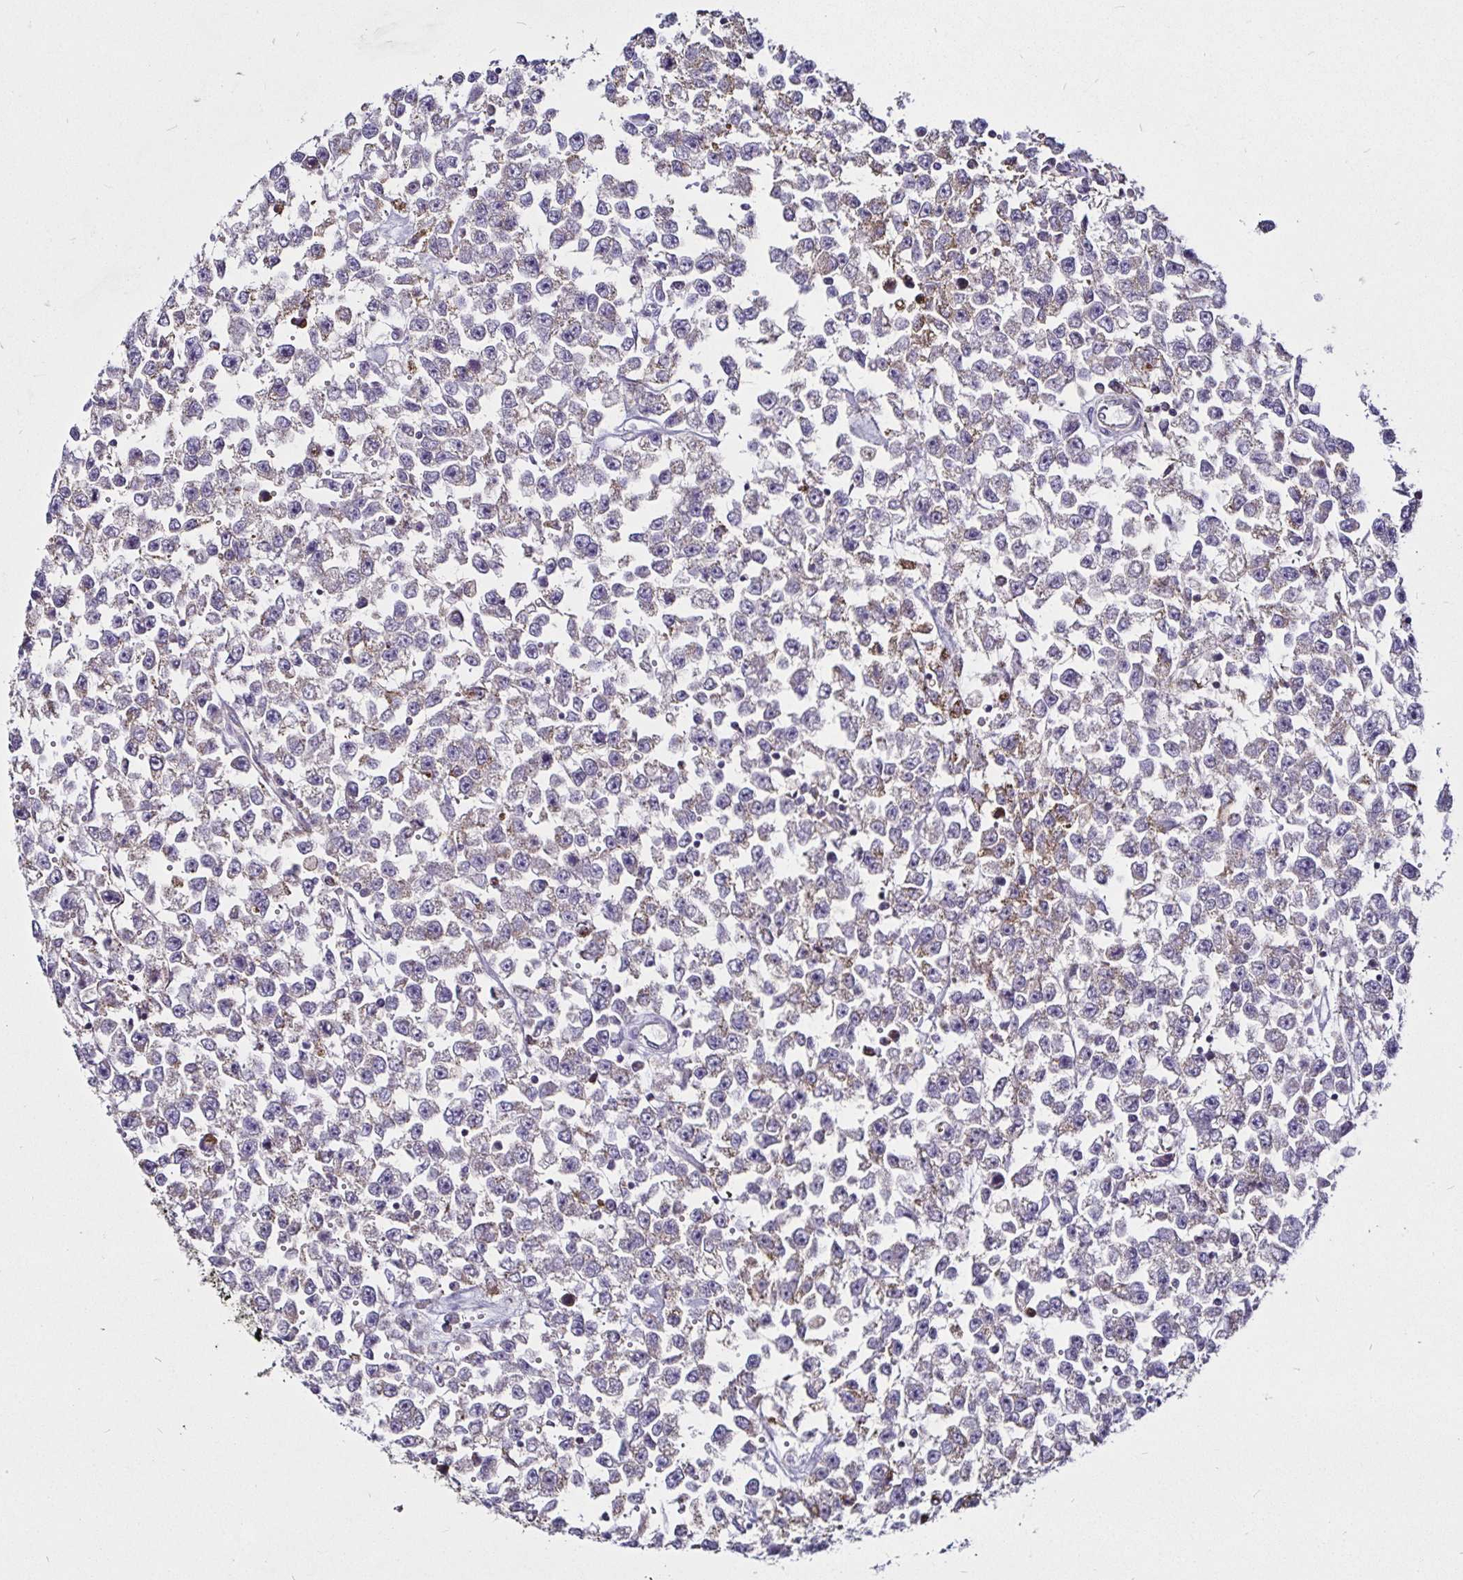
{"staining": {"intensity": "moderate", "quantity": "25%-75%", "location": "cytoplasmic/membranous"}, "tissue": "testis cancer", "cell_type": "Tumor cells", "image_type": "cancer", "snomed": [{"axis": "morphology", "description": "Seminoma, NOS"}, {"axis": "topography", "description": "Testis"}], "caption": "Protein staining of testis cancer (seminoma) tissue reveals moderate cytoplasmic/membranous positivity in about 25%-75% of tumor cells. The protein of interest is stained brown, and the nuclei are stained in blue (DAB IHC with brightfield microscopy, high magnification).", "gene": "PGAM2", "patient": {"sex": "male", "age": 34}}